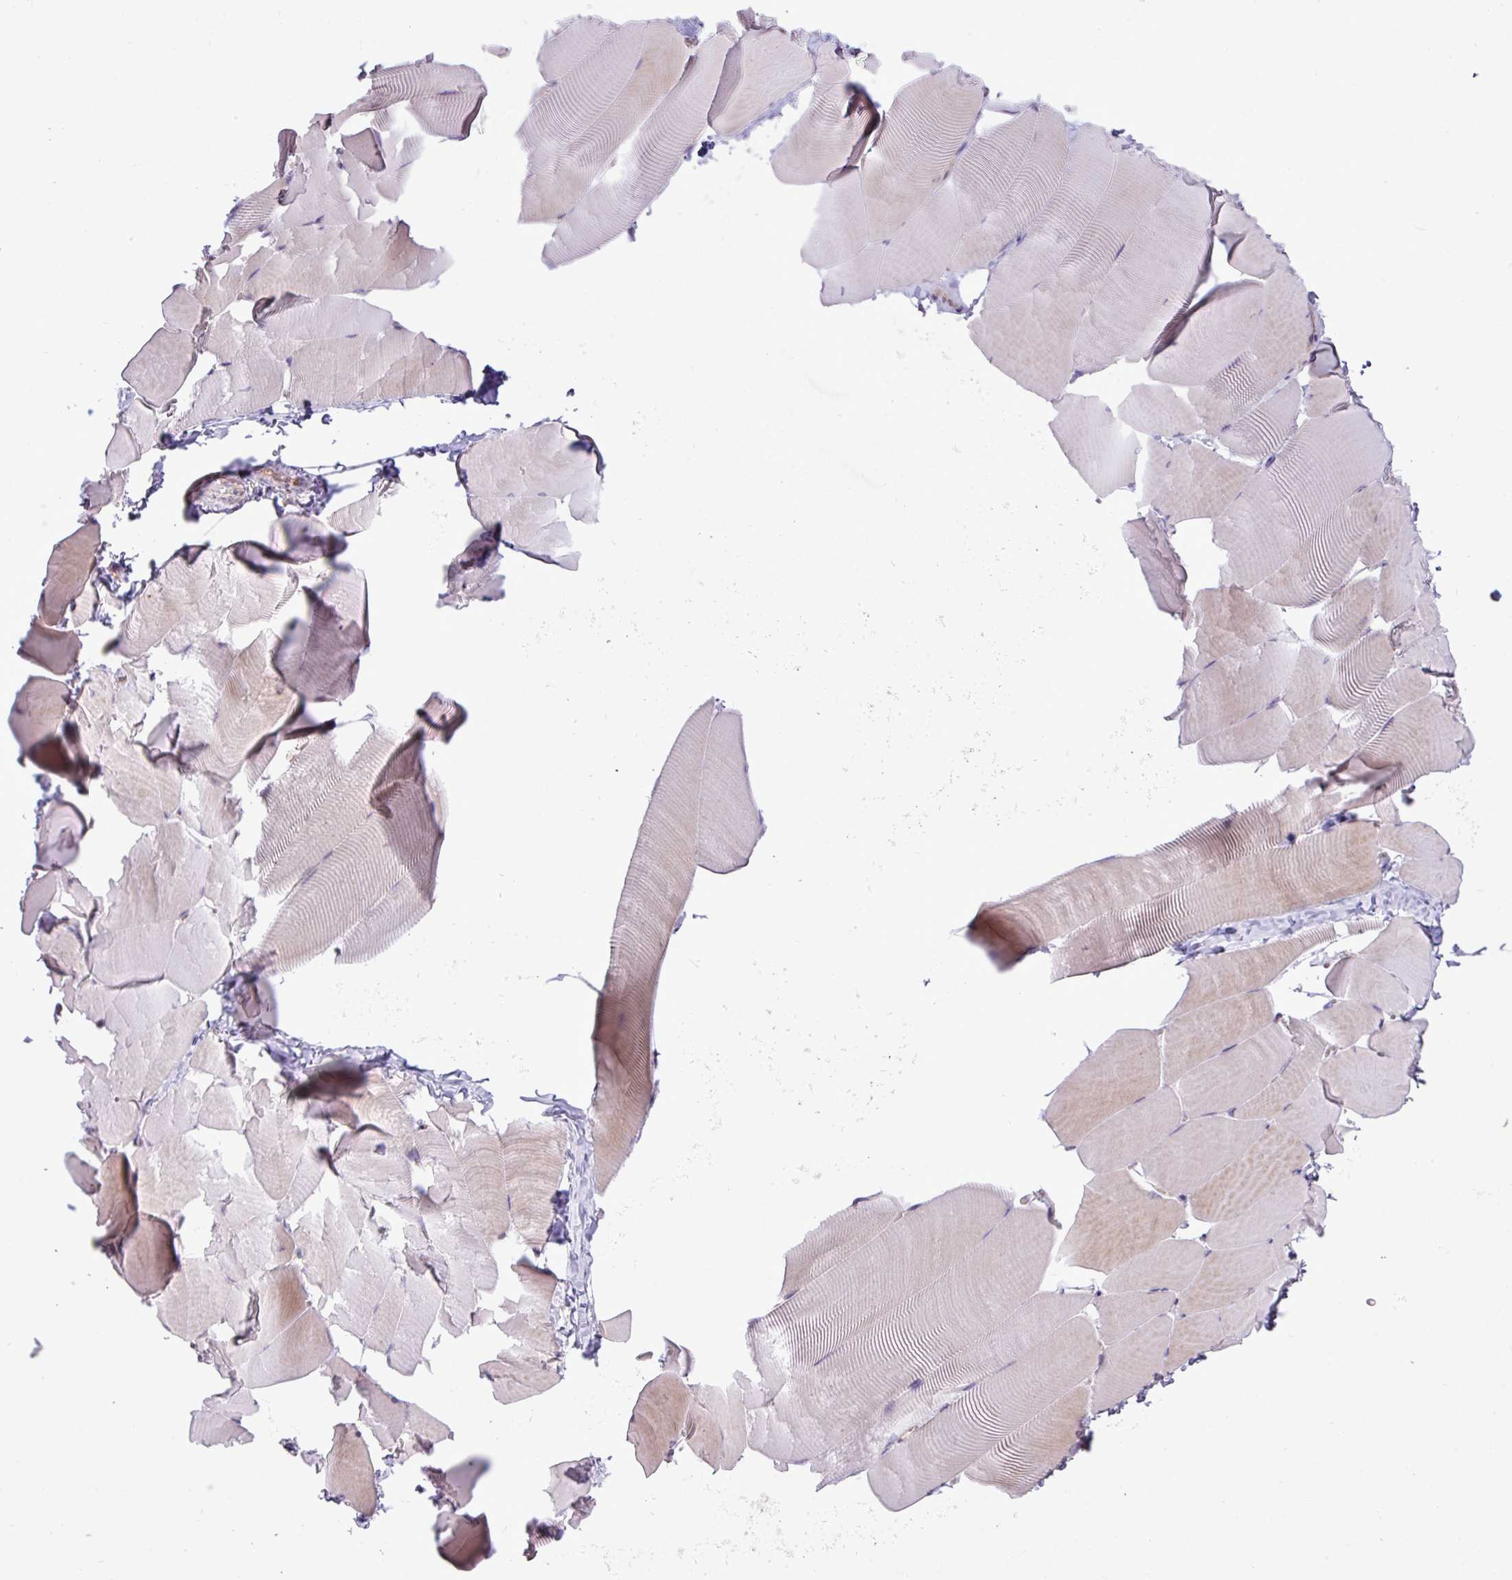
{"staining": {"intensity": "weak", "quantity": "<25%", "location": "cytoplasmic/membranous"}, "tissue": "skeletal muscle", "cell_type": "Myocytes", "image_type": "normal", "snomed": [{"axis": "morphology", "description": "Normal tissue, NOS"}, {"axis": "topography", "description": "Skeletal muscle"}], "caption": "Myocytes show no significant positivity in normal skeletal muscle. (DAB IHC, high magnification).", "gene": "RAB19", "patient": {"sex": "male", "age": 25}}